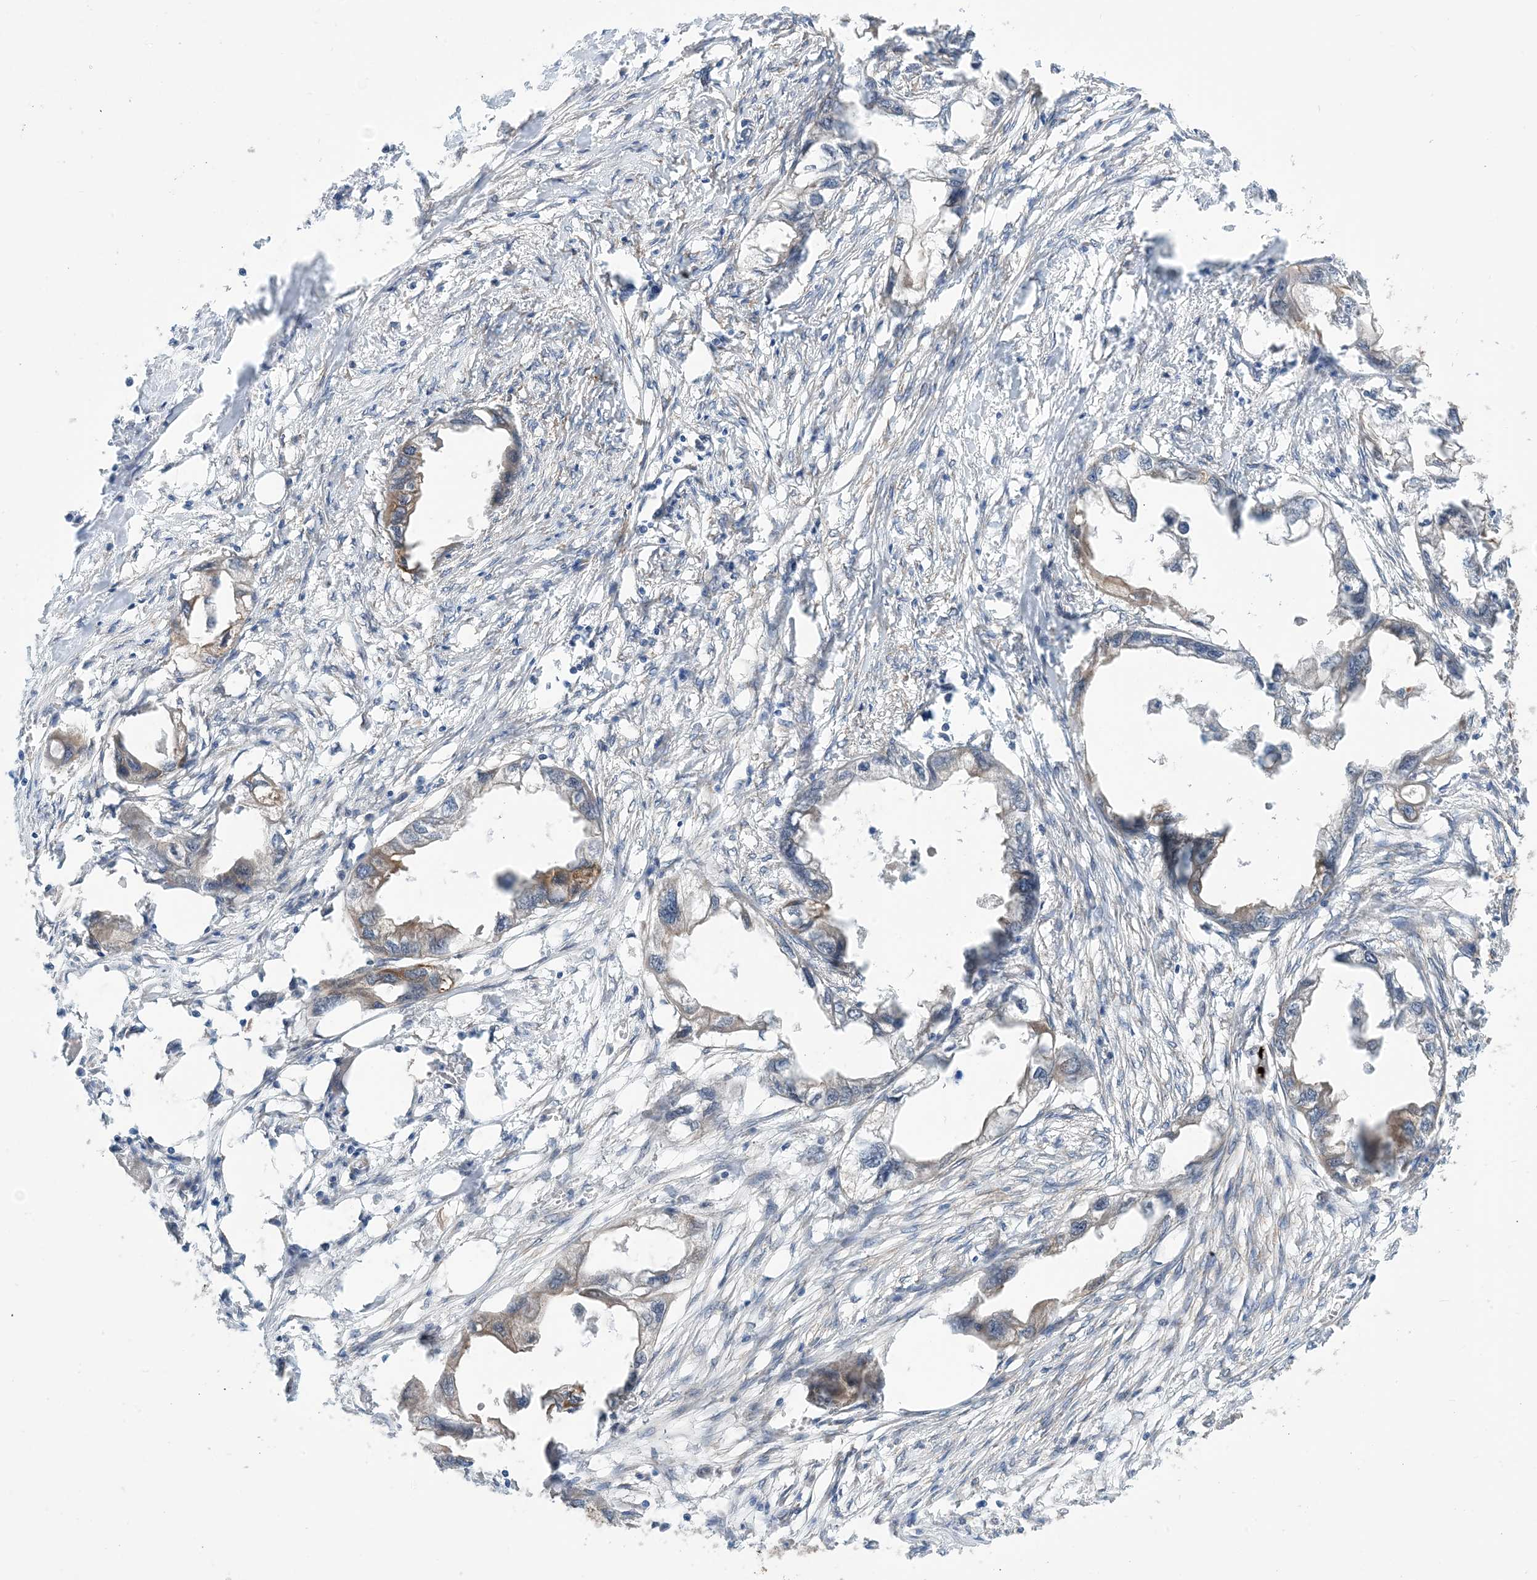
{"staining": {"intensity": "moderate", "quantity": "<25%", "location": "cytoplasmic/membranous"}, "tissue": "endometrial cancer", "cell_type": "Tumor cells", "image_type": "cancer", "snomed": [{"axis": "morphology", "description": "Adenocarcinoma, NOS"}, {"axis": "morphology", "description": "Adenocarcinoma, metastatic, NOS"}, {"axis": "topography", "description": "Adipose tissue"}, {"axis": "topography", "description": "Endometrium"}], "caption": "Moderate cytoplasmic/membranous positivity is identified in about <25% of tumor cells in endometrial cancer. (DAB = brown stain, brightfield microscopy at high magnification).", "gene": "EHBP1", "patient": {"sex": "female", "age": 67}}